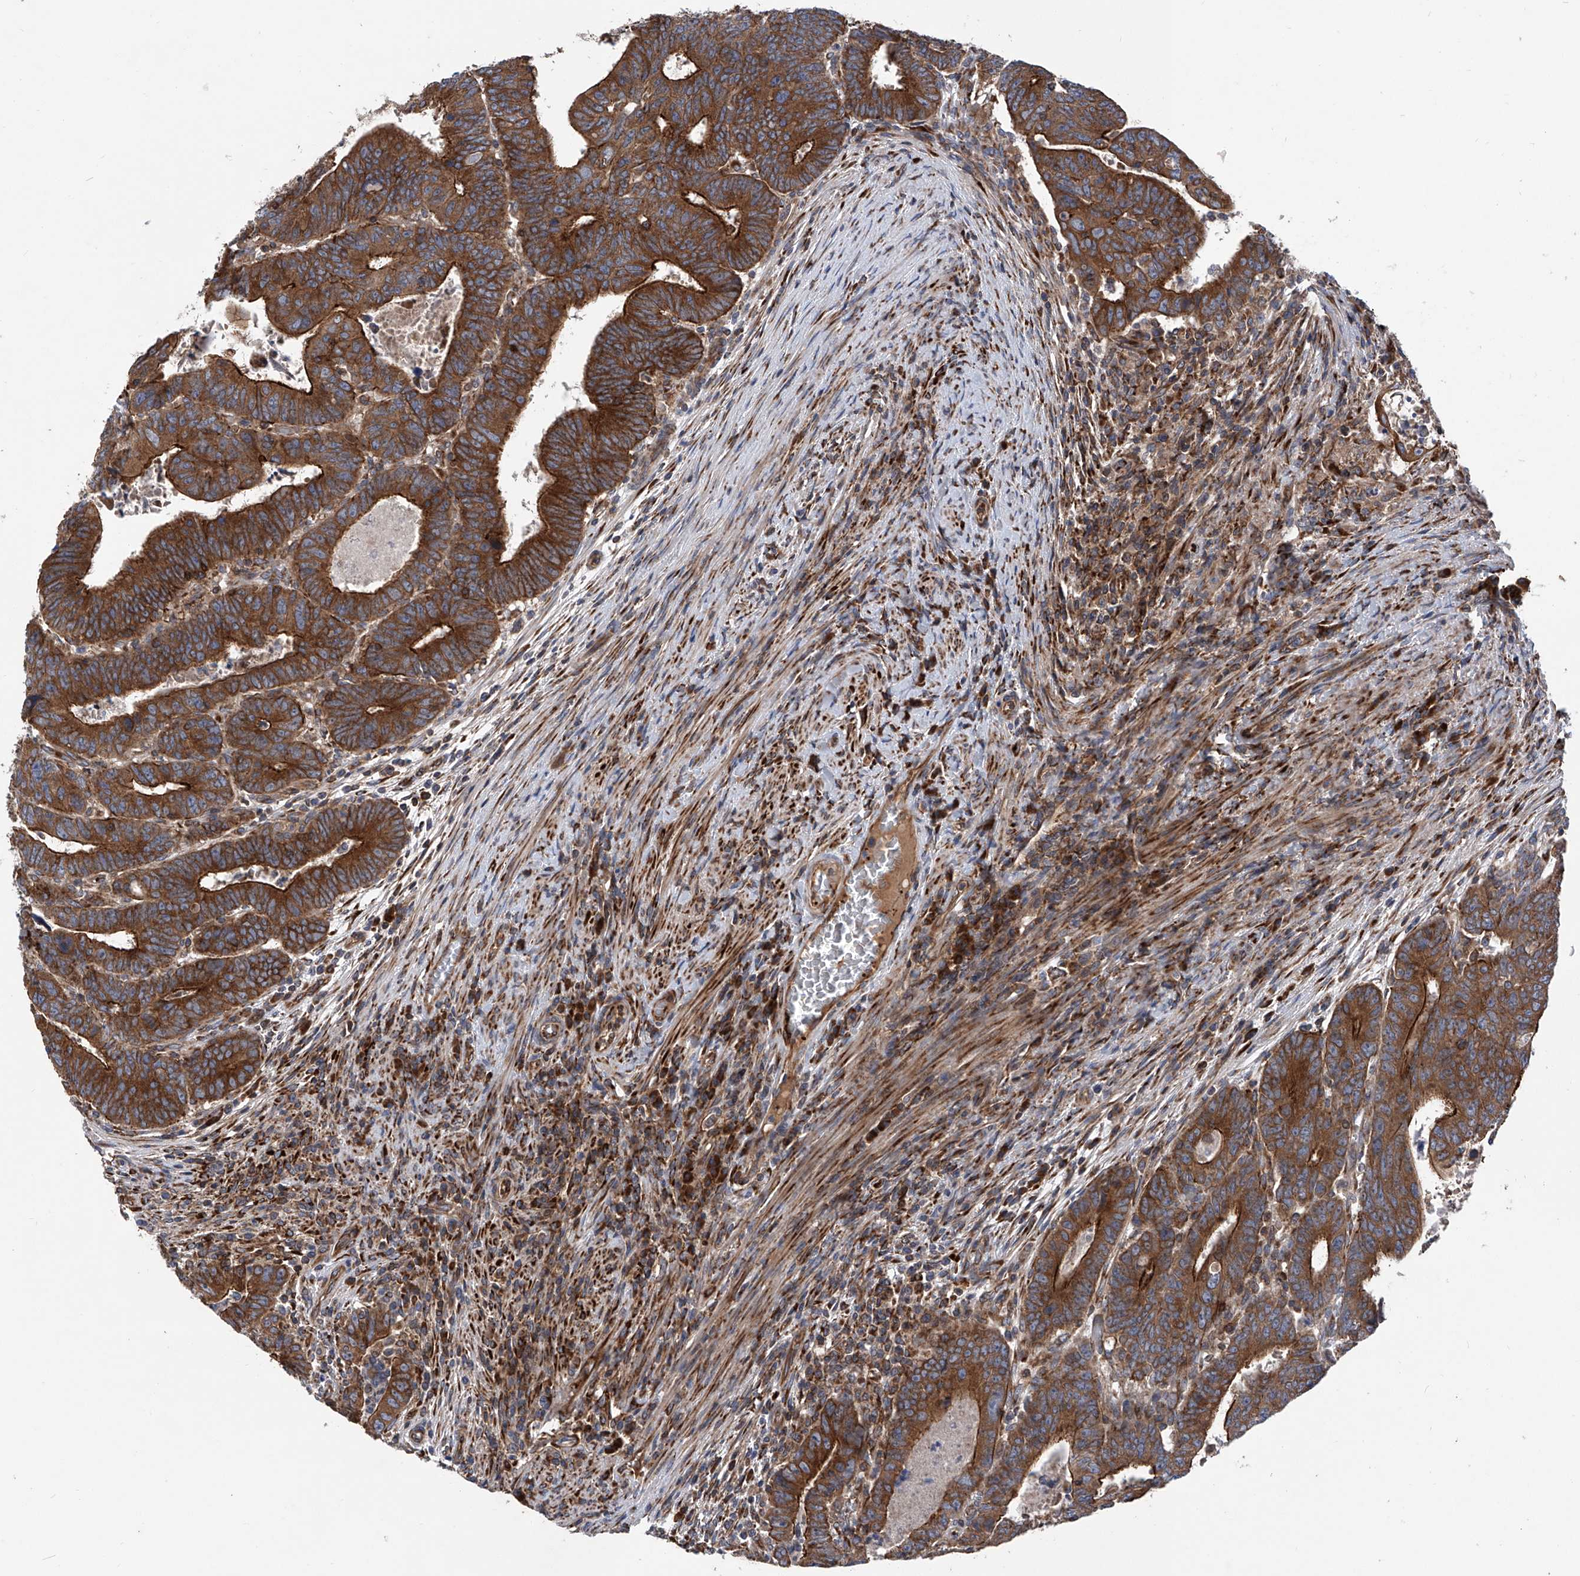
{"staining": {"intensity": "strong", "quantity": ">75%", "location": "cytoplasmic/membranous"}, "tissue": "colorectal cancer", "cell_type": "Tumor cells", "image_type": "cancer", "snomed": [{"axis": "morphology", "description": "Normal tissue, NOS"}, {"axis": "morphology", "description": "Adenocarcinoma, NOS"}, {"axis": "topography", "description": "Rectum"}], "caption": "IHC of colorectal cancer (adenocarcinoma) displays high levels of strong cytoplasmic/membranous expression in about >75% of tumor cells.", "gene": "ASCC3", "patient": {"sex": "female", "age": 65}}